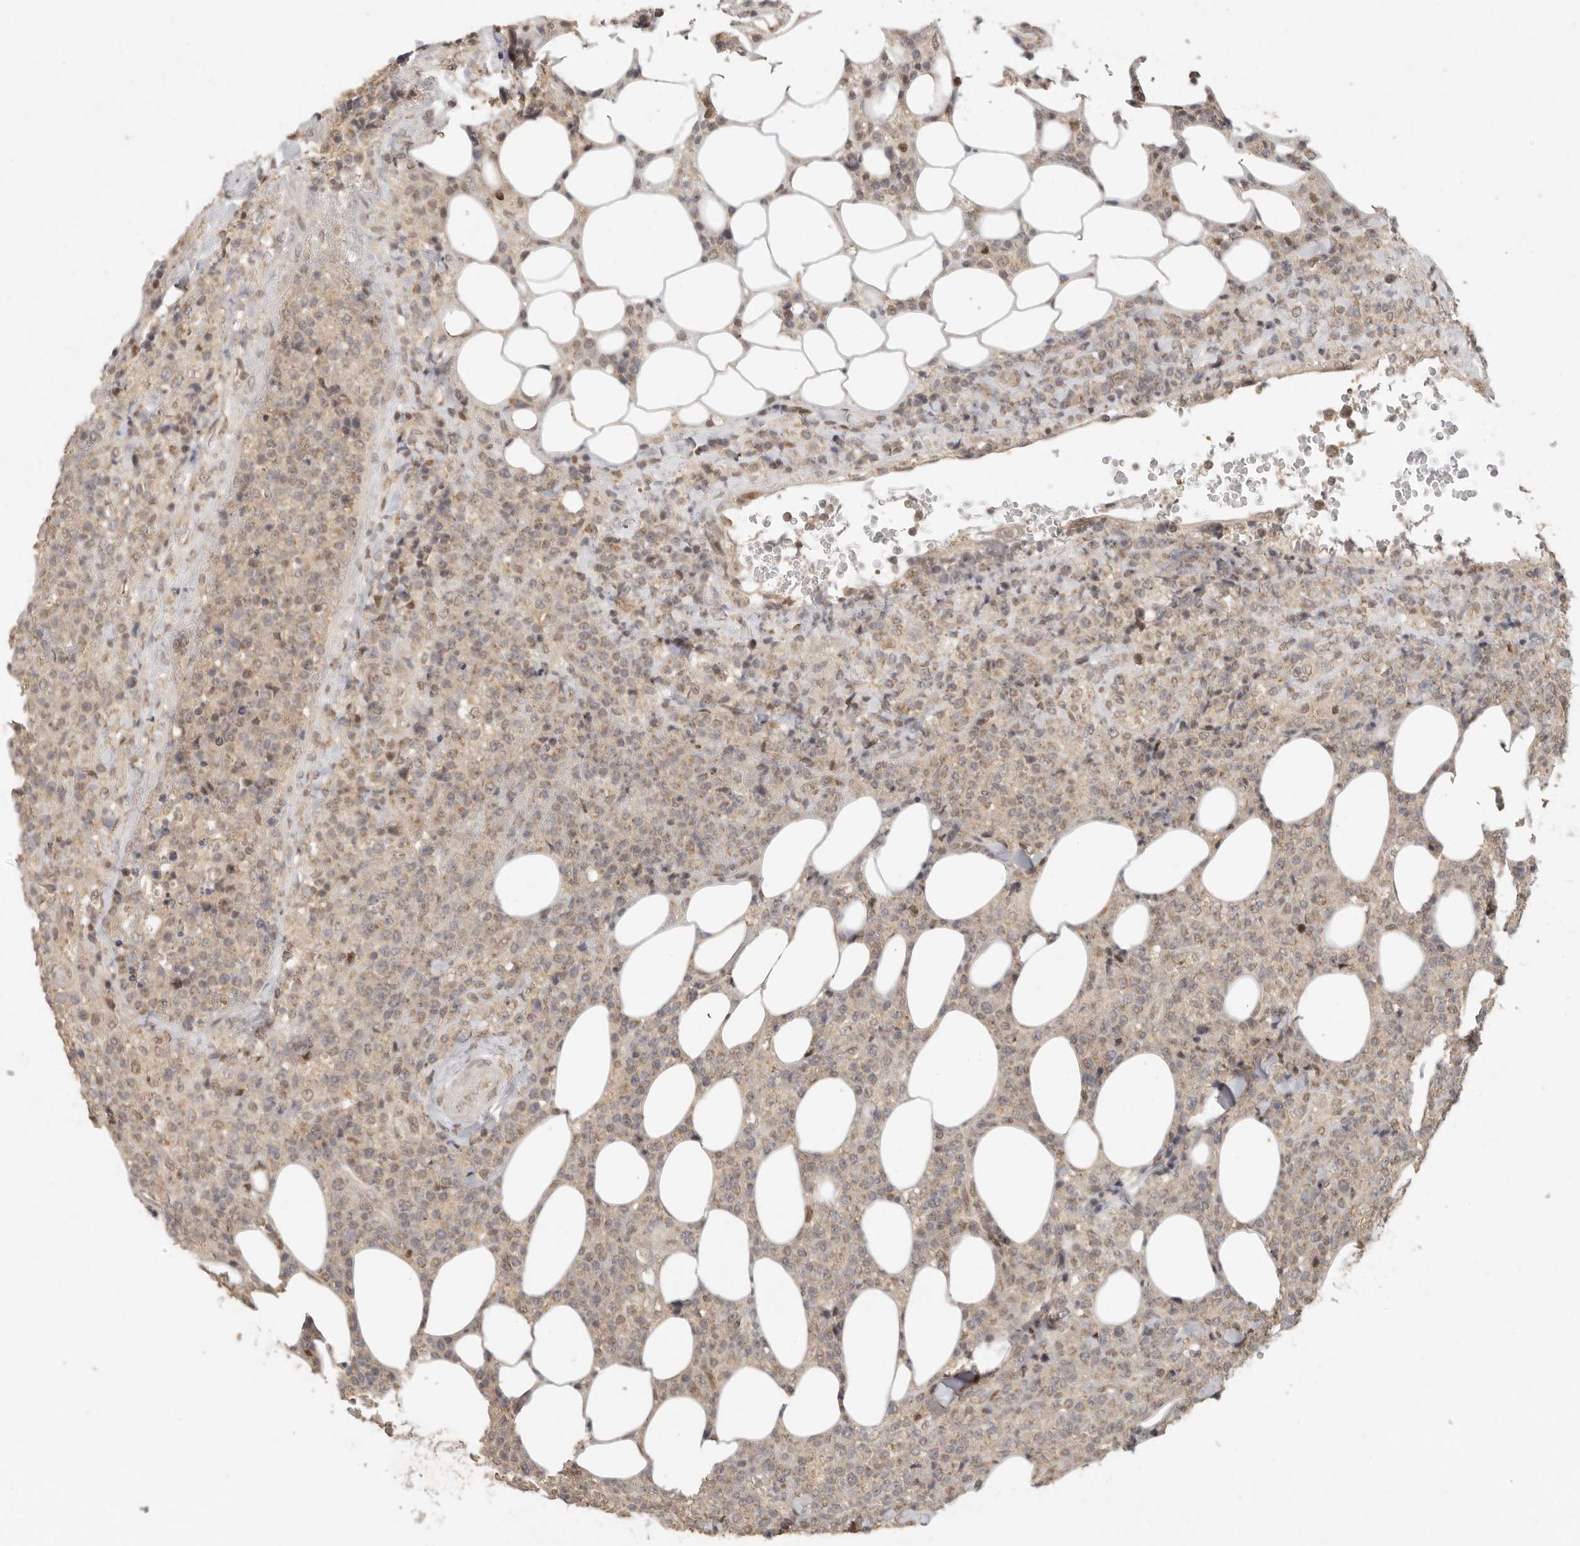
{"staining": {"intensity": "weak", "quantity": ">75%", "location": "cytoplasmic/membranous,nuclear"}, "tissue": "lymphoma", "cell_type": "Tumor cells", "image_type": "cancer", "snomed": [{"axis": "morphology", "description": "Malignant lymphoma, non-Hodgkin's type, High grade"}, {"axis": "topography", "description": "Lymph node"}], "caption": "Immunohistochemistry (DAB) staining of lymphoma reveals weak cytoplasmic/membranous and nuclear protein expression in about >75% of tumor cells.", "gene": "LRRC75A", "patient": {"sex": "male", "age": 13}}